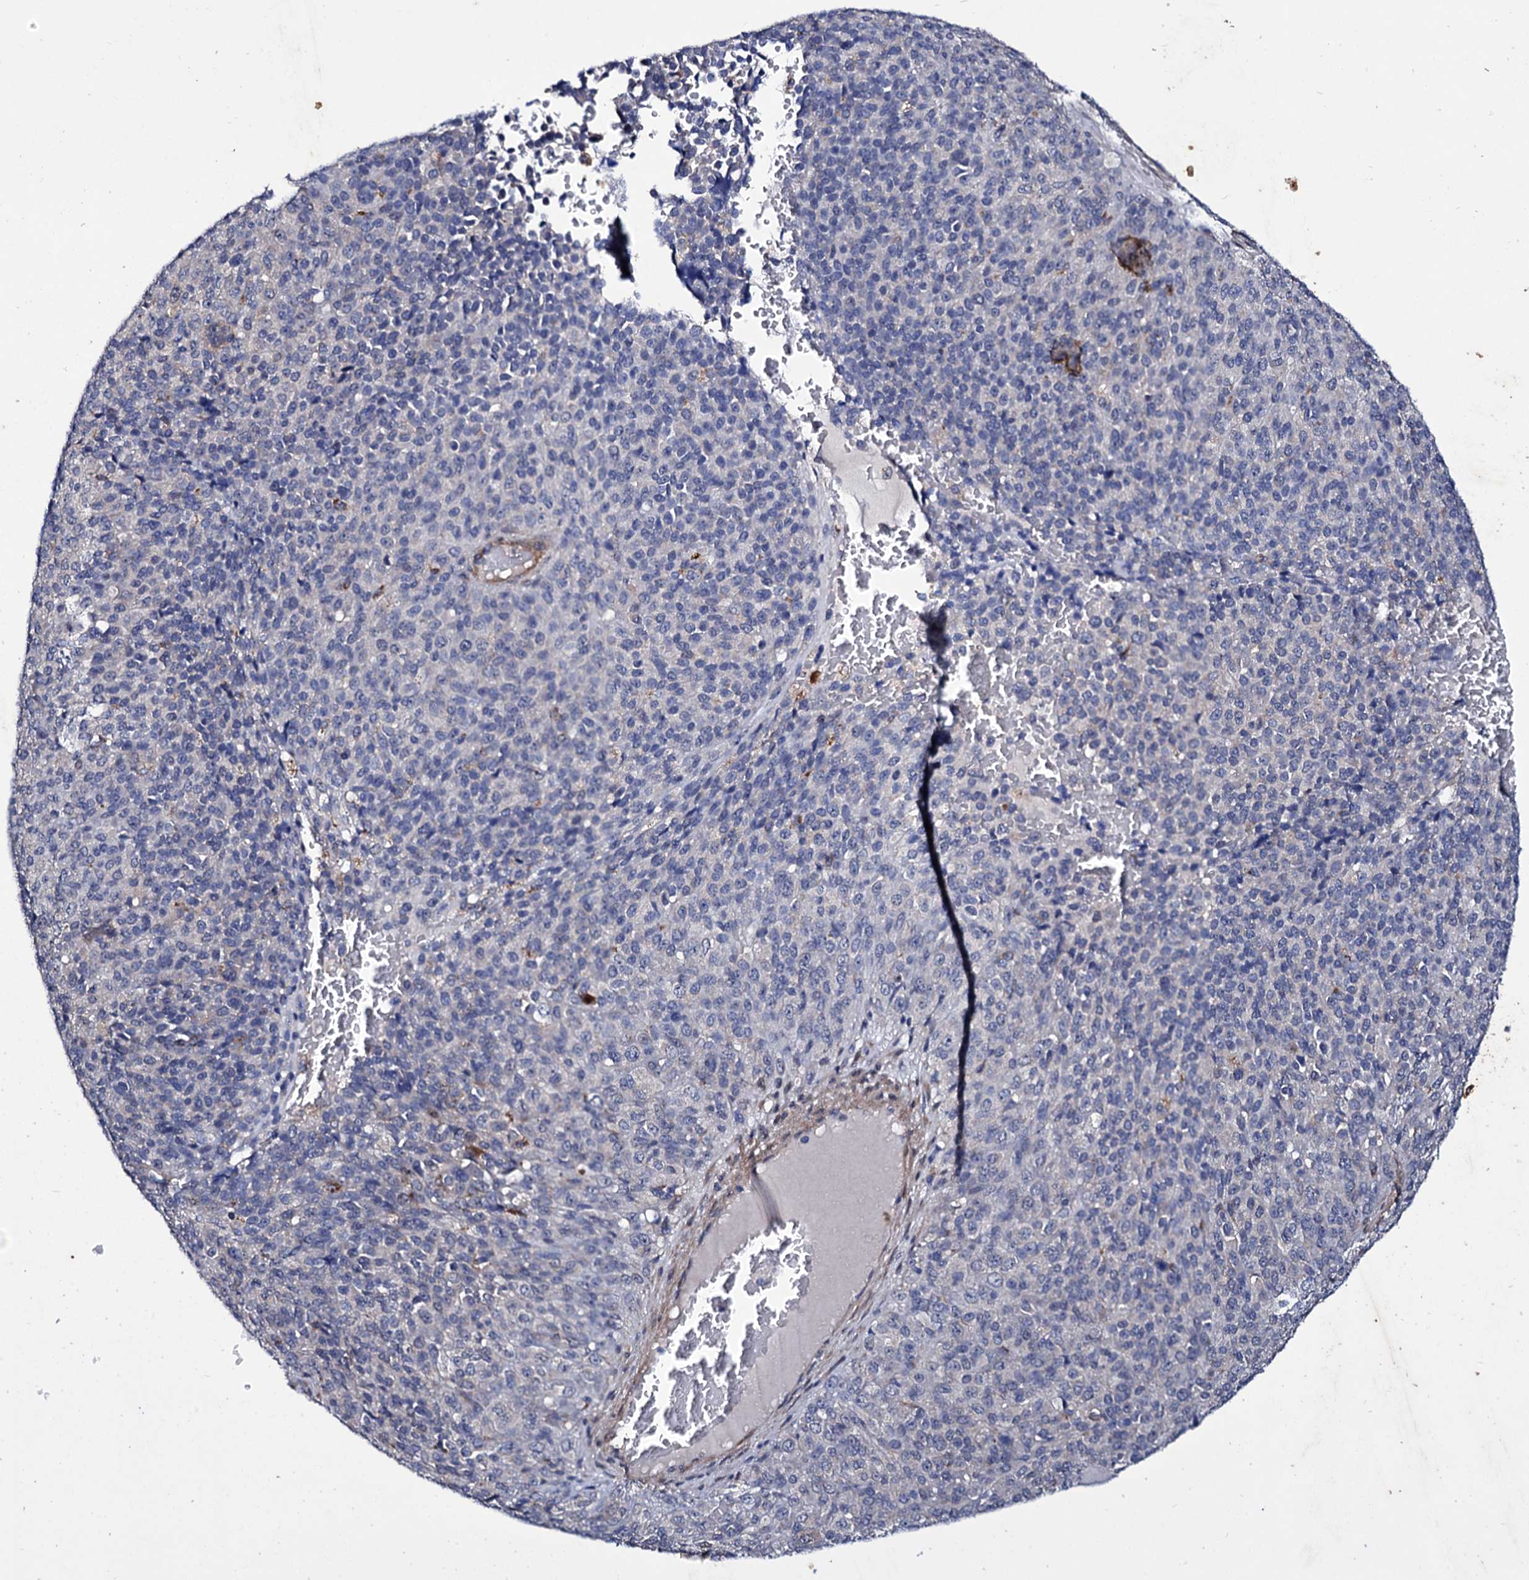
{"staining": {"intensity": "negative", "quantity": "none", "location": "none"}, "tissue": "melanoma", "cell_type": "Tumor cells", "image_type": "cancer", "snomed": [{"axis": "morphology", "description": "Malignant melanoma, Metastatic site"}, {"axis": "topography", "description": "Brain"}], "caption": "Immunohistochemistry of malignant melanoma (metastatic site) displays no staining in tumor cells.", "gene": "AXL", "patient": {"sex": "female", "age": 56}}